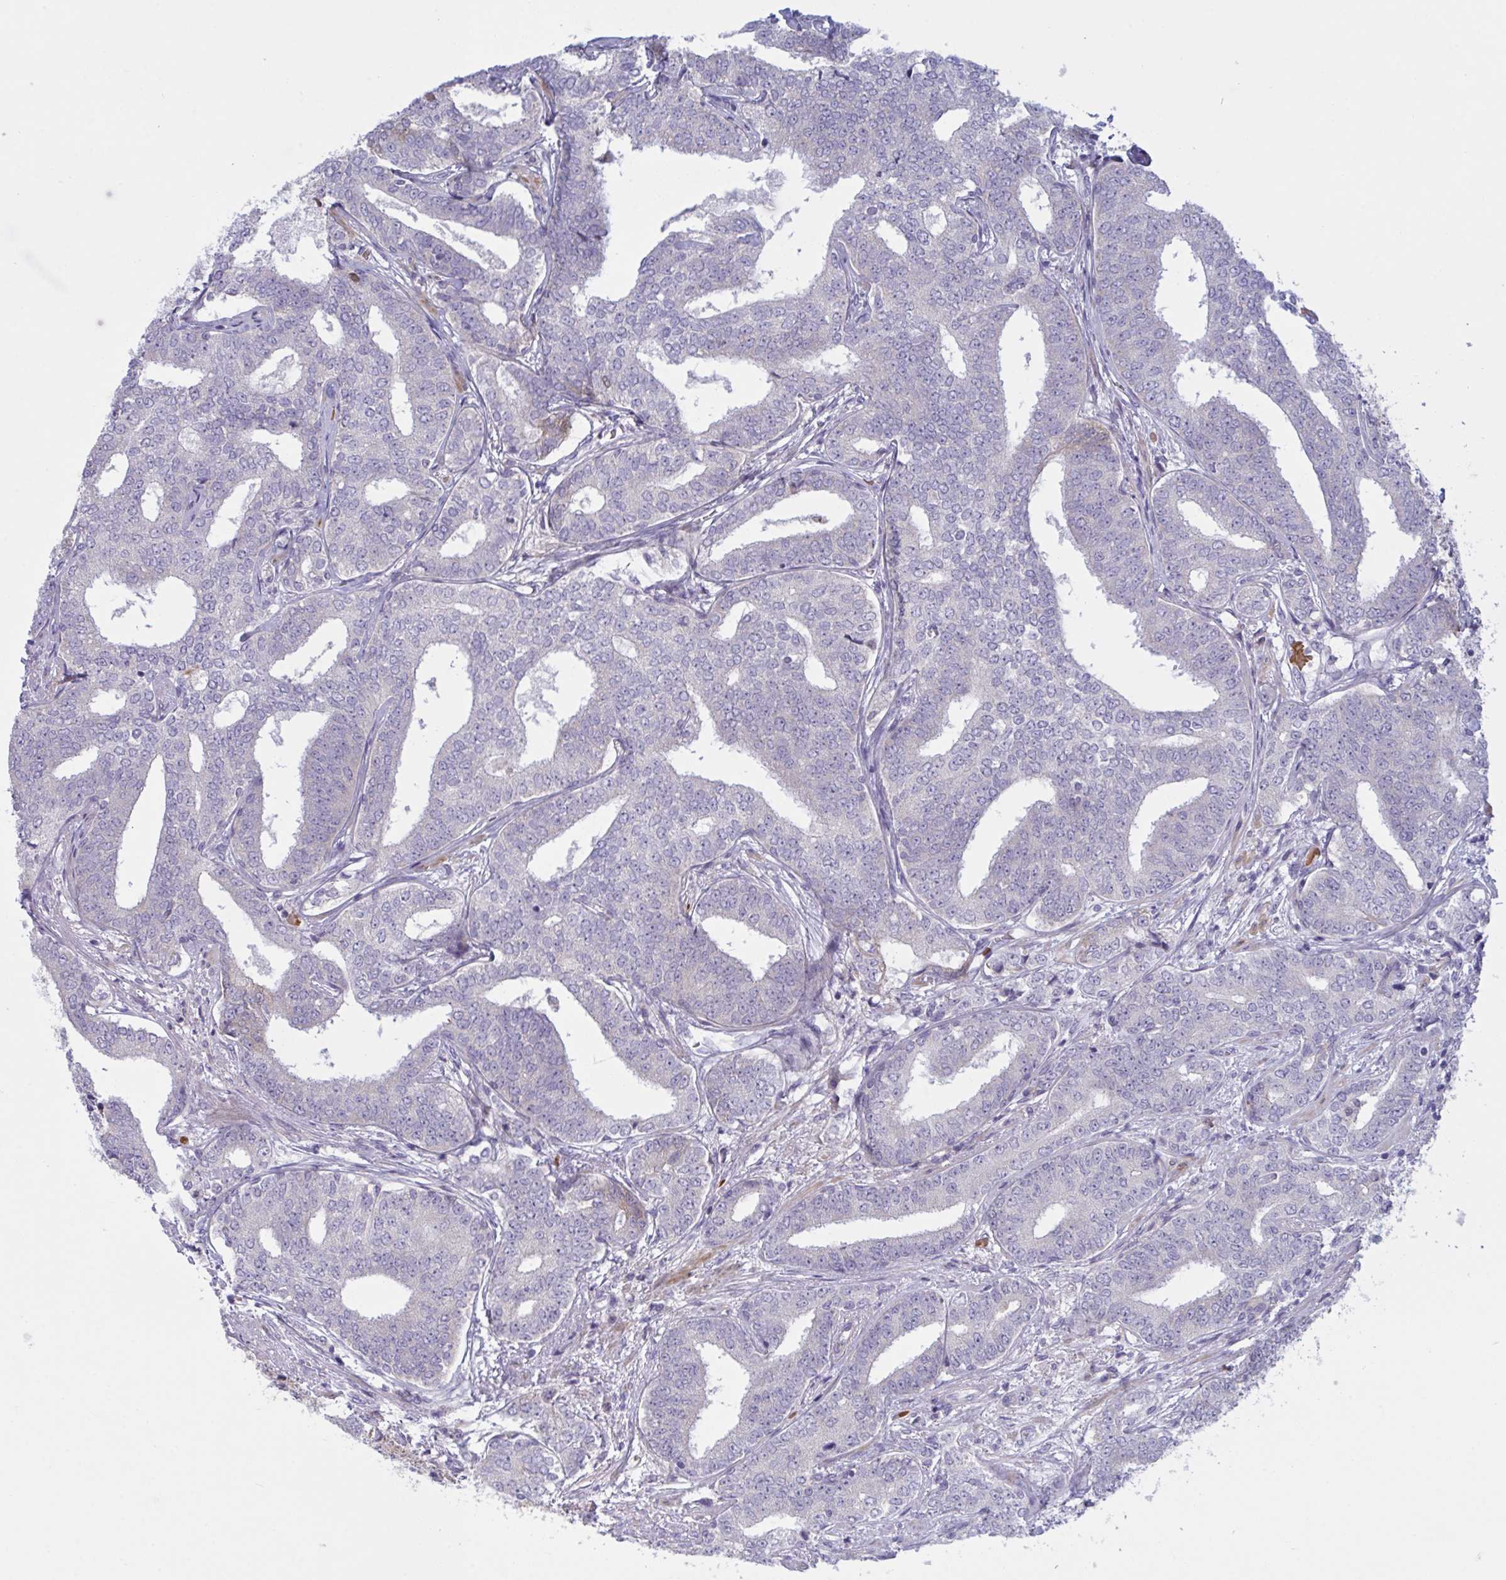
{"staining": {"intensity": "negative", "quantity": "none", "location": "none"}, "tissue": "prostate cancer", "cell_type": "Tumor cells", "image_type": "cancer", "snomed": [{"axis": "morphology", "description": "Adenocarcinoma, High grade"}, {"axis": "topography", "description": "Prostate"}], "caption": "This is a micrograph of IHC staining of high-grade adenocarcinoma (prostate), which shows no positivity in tumor cells.", "gene": "VWC2", "patient": {"sex": "male", "age": 72}}